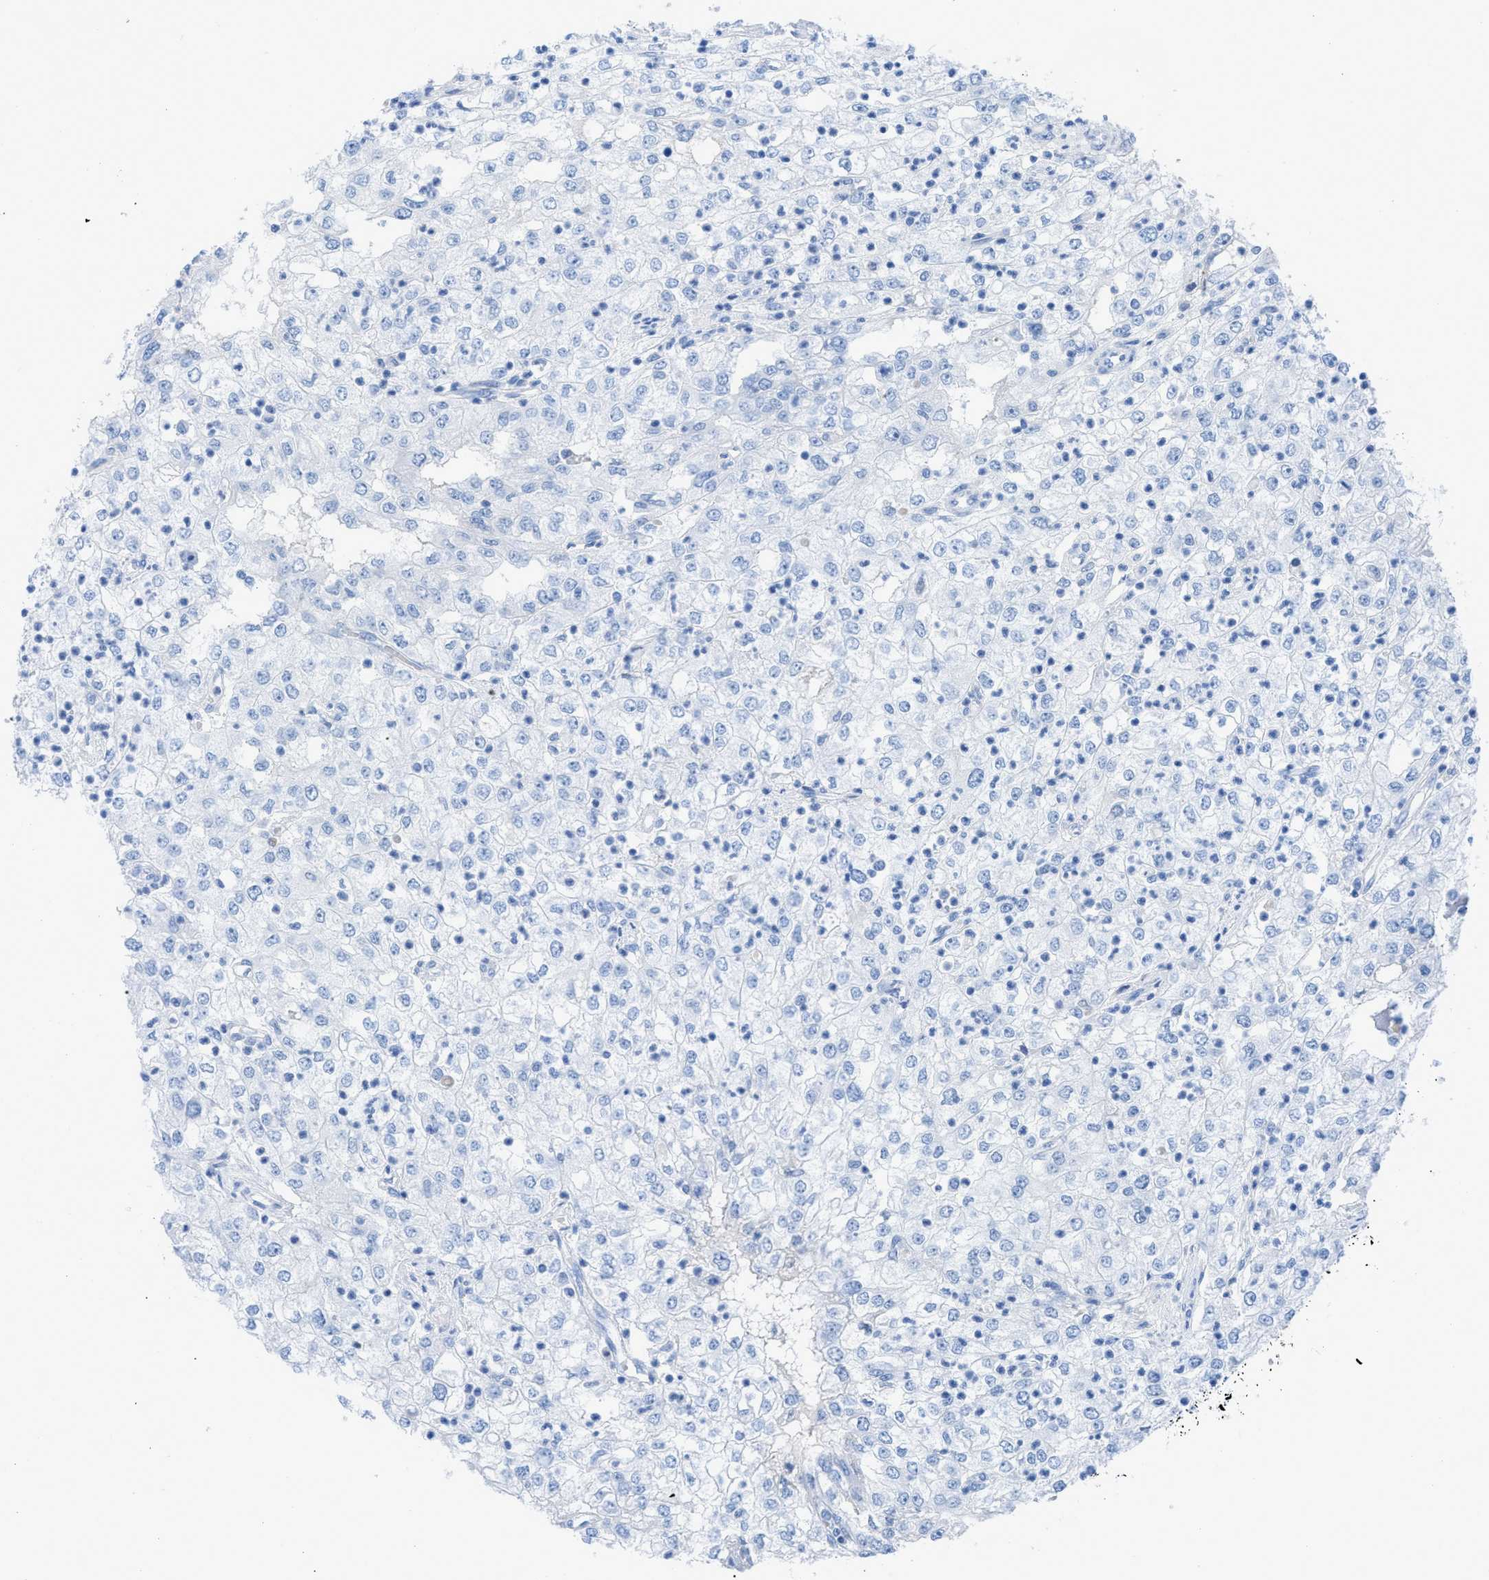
{"staining": {"intensity": "negative", "quantity": "none", "location": "none"}, "tissue": "renal cancer", "cell_type": "Tumor cells", "image_type": "cancer", "snomed": [{"axis": "morphology", "description": "Adenocarcinoma, NOS"}, {"axis": "topography", "description": "Kidney"}], "caption": "Human renal cancer stained for a protein using immunohistochemistry shows no positivity in tumor cells.", "gene": "TCL1A", "patient": {"sex": "female", "age": 54}}